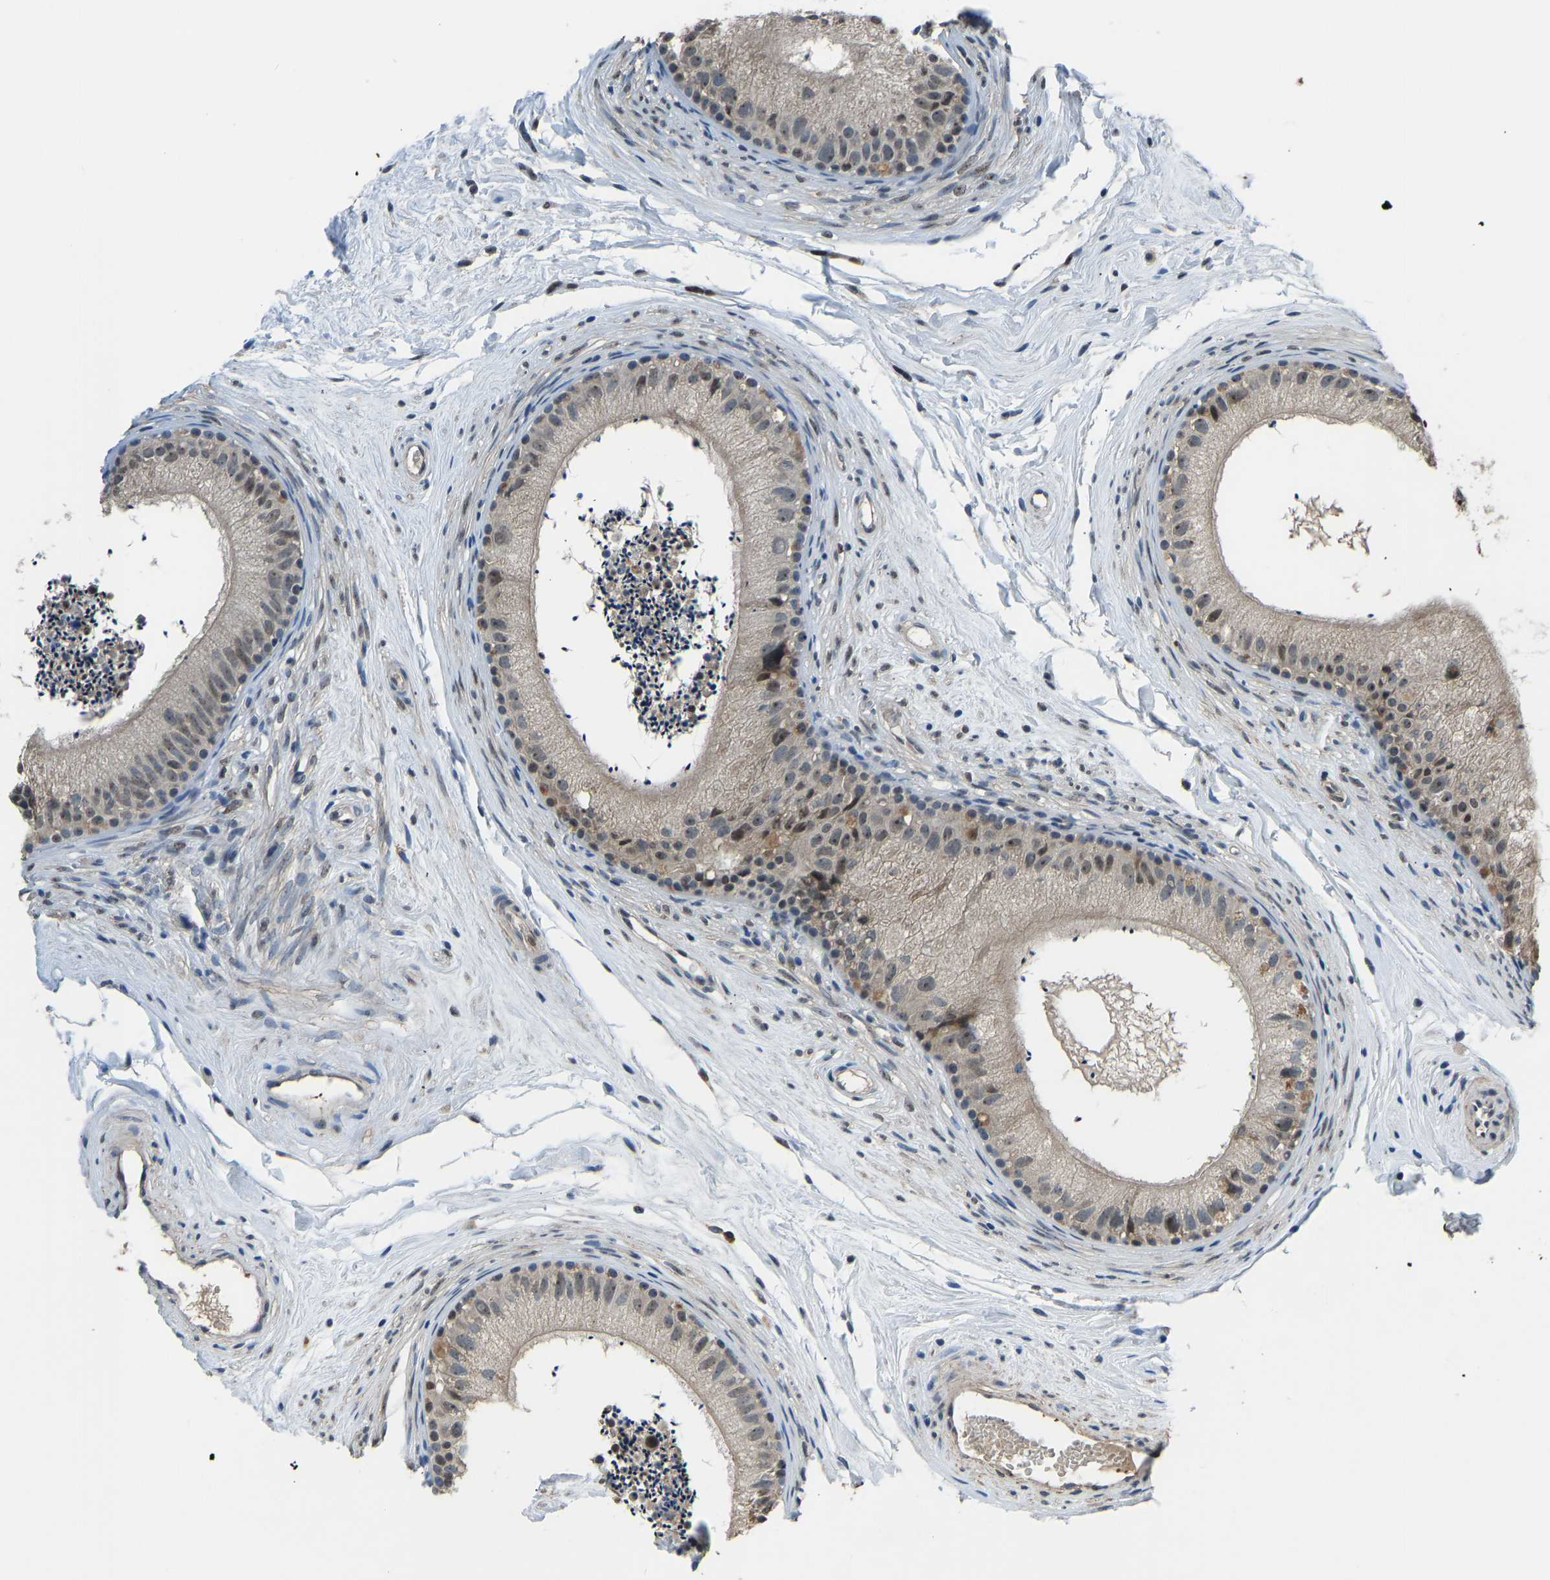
{"staining": {"intensity": "weak", "quantity": "25%-75%", "location": "cytoplasmic/membranous,nuclear"}, "tissue": "epididymis", "cell_type": "Glandular cells", "image_type": "normal", "snomed": [{"axis": "morphology", "description": "Normal tissue, NOS"}, {"axis": "topography", "description": "Epididymis"}], "caption": "Immunohistochemistry staining of benign epididymis, which reveals low levels of weak cytoplasmic/membranous,nuclear expression in about 25%-75% of glandular cells indicating weak cytoplasmic/membranous,nuclear protein staining. The staining was performed using DAB (brown) for protein detection and nuclei were counterstained in hematoxylin (blue).", "gene": "FOS", "patient": {"sex": "male", "age": 56}}